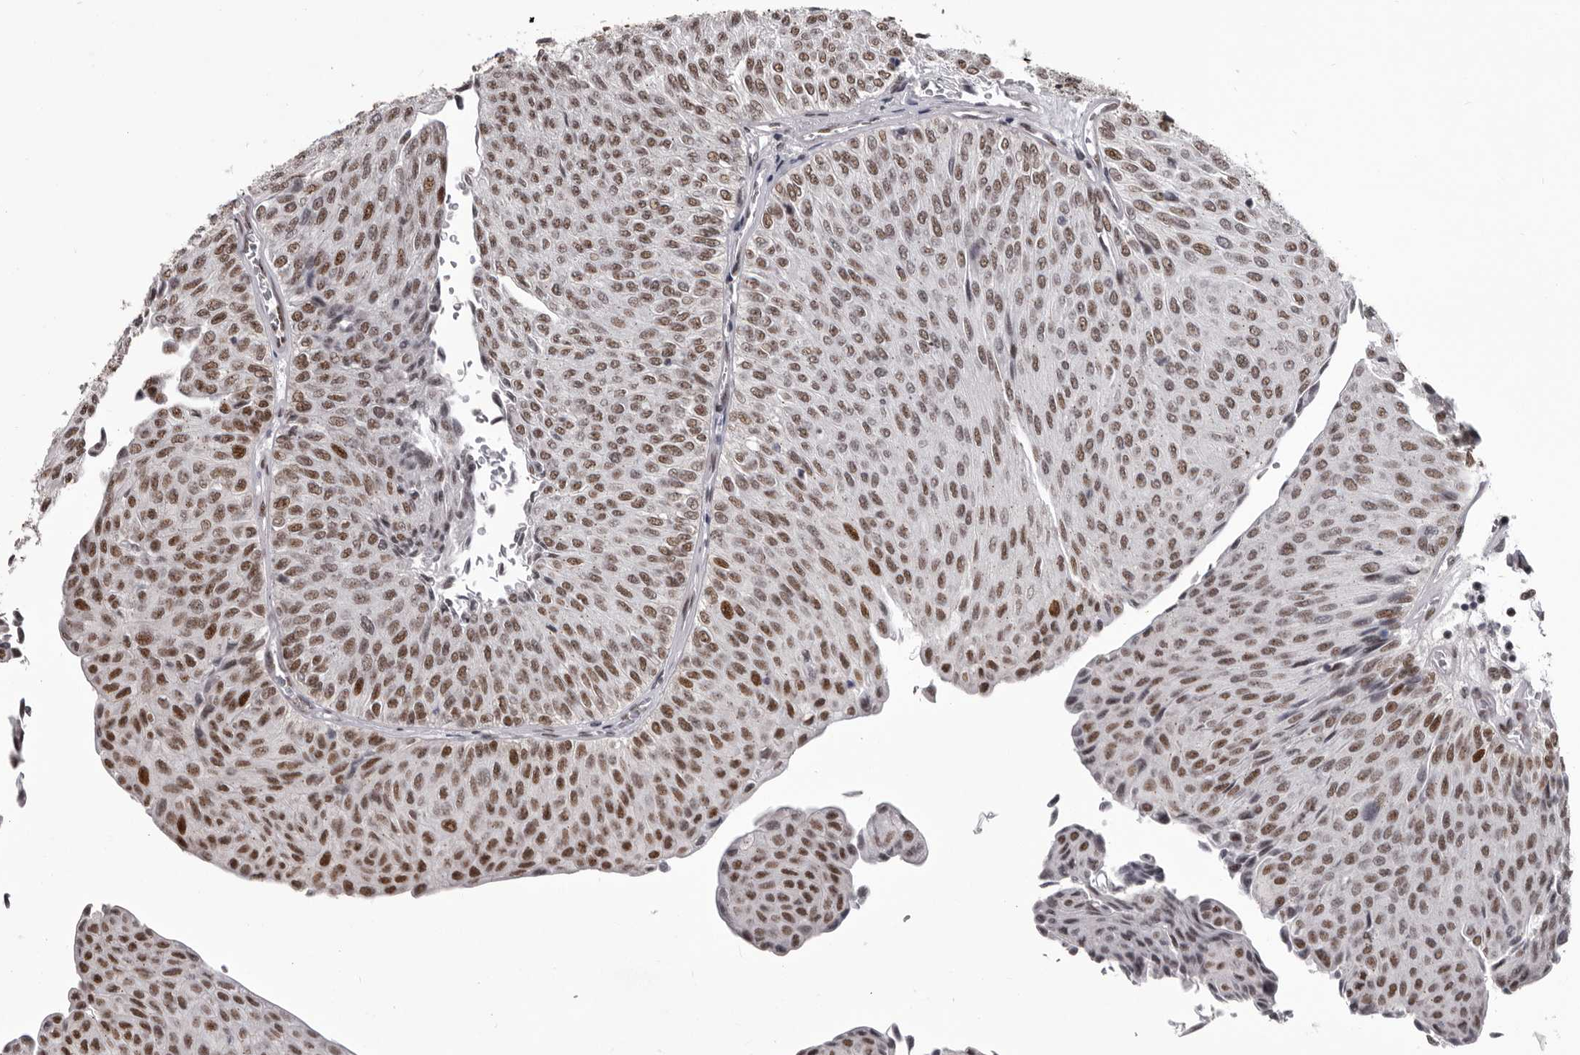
{"staining": {"intensity": "strong", "quantity": ">75%", "location": "nuclear"}, "tissue": "urothelial cancer", "cell_type": "Tumor cells", "image_type": "cancer", "snomed": [{"axis": "morphology", "description": "Urothelial carcinoma, Low grade"}, {"axis": "topography", "description": "Urinary bladder"}], "caption": "Low-grade urothelial carcinoma stained with DAB IHC reveals high levels of strong nuclear positivity in approximately >75% of tumor cells. (Stains: DAB in brown, nuclei in blue, Microscopy: brightfield microscopy at high magnification).", "gene": "NUMA1", "patient": {"sex": "male", "age": 78}}